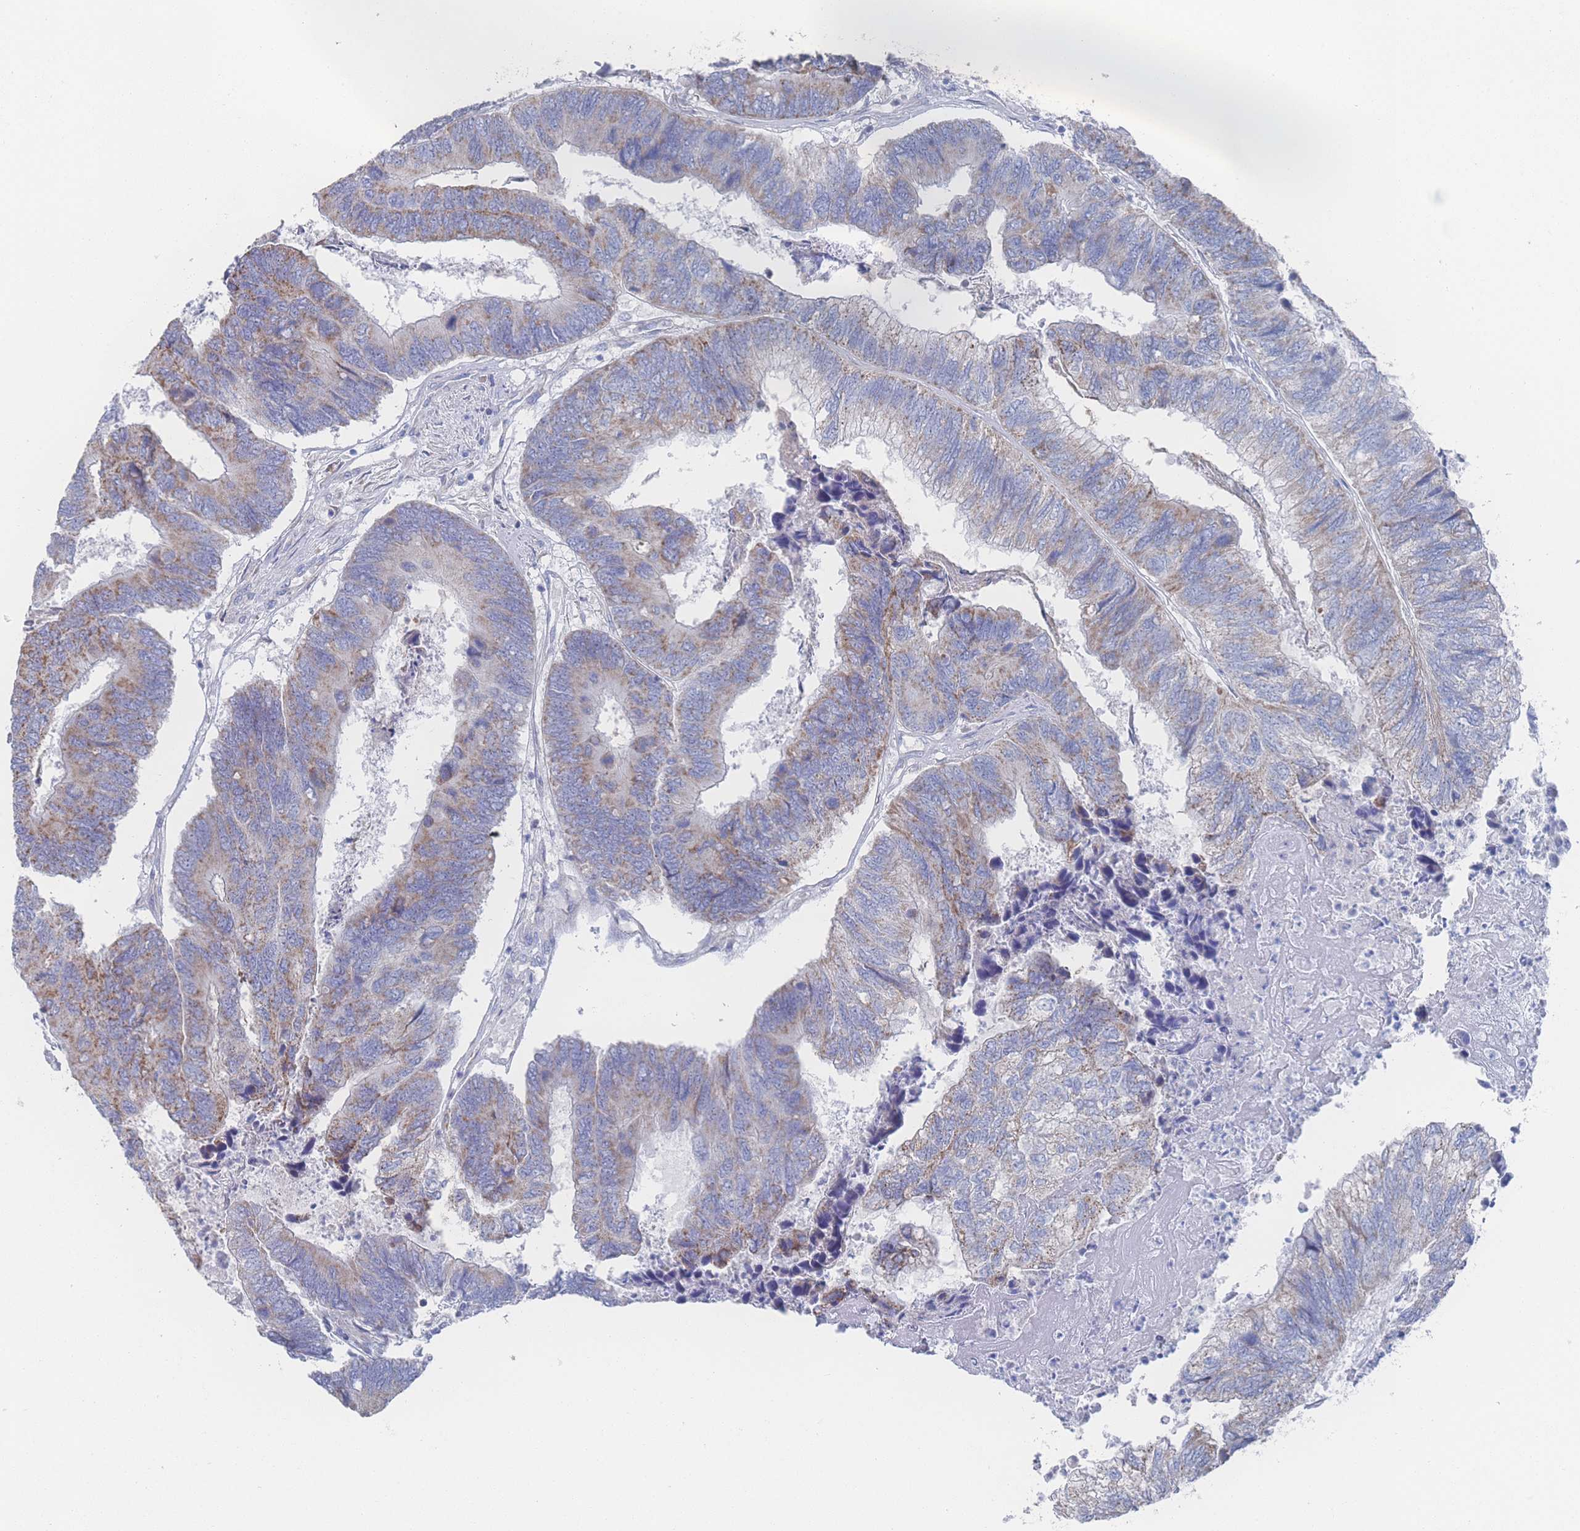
{"staining": {"intensity": "moderate", "quantity": "25%-75%", "location": "cytoplasmic/membranous"}, "tissue": "colorectal cancer", "cell_type": "Tumor cells", "image_type": "cancer", "snomed": [{"axis": "morphology", "description": "Adenocarcinoma, NOS"}, {"axis": "topography", "description": "Colon"}], "caption": "Protein staining by IHC displays moderate cytoplasmic/membranous positivity in about 25%-75% of tumor cells in adenocarcinoma (colorectal). (DAB IHC, brown staining for protein, blue staining for nuclei).", "gene": "SNPH", "patient": {"sex": "female", "age": 67}}